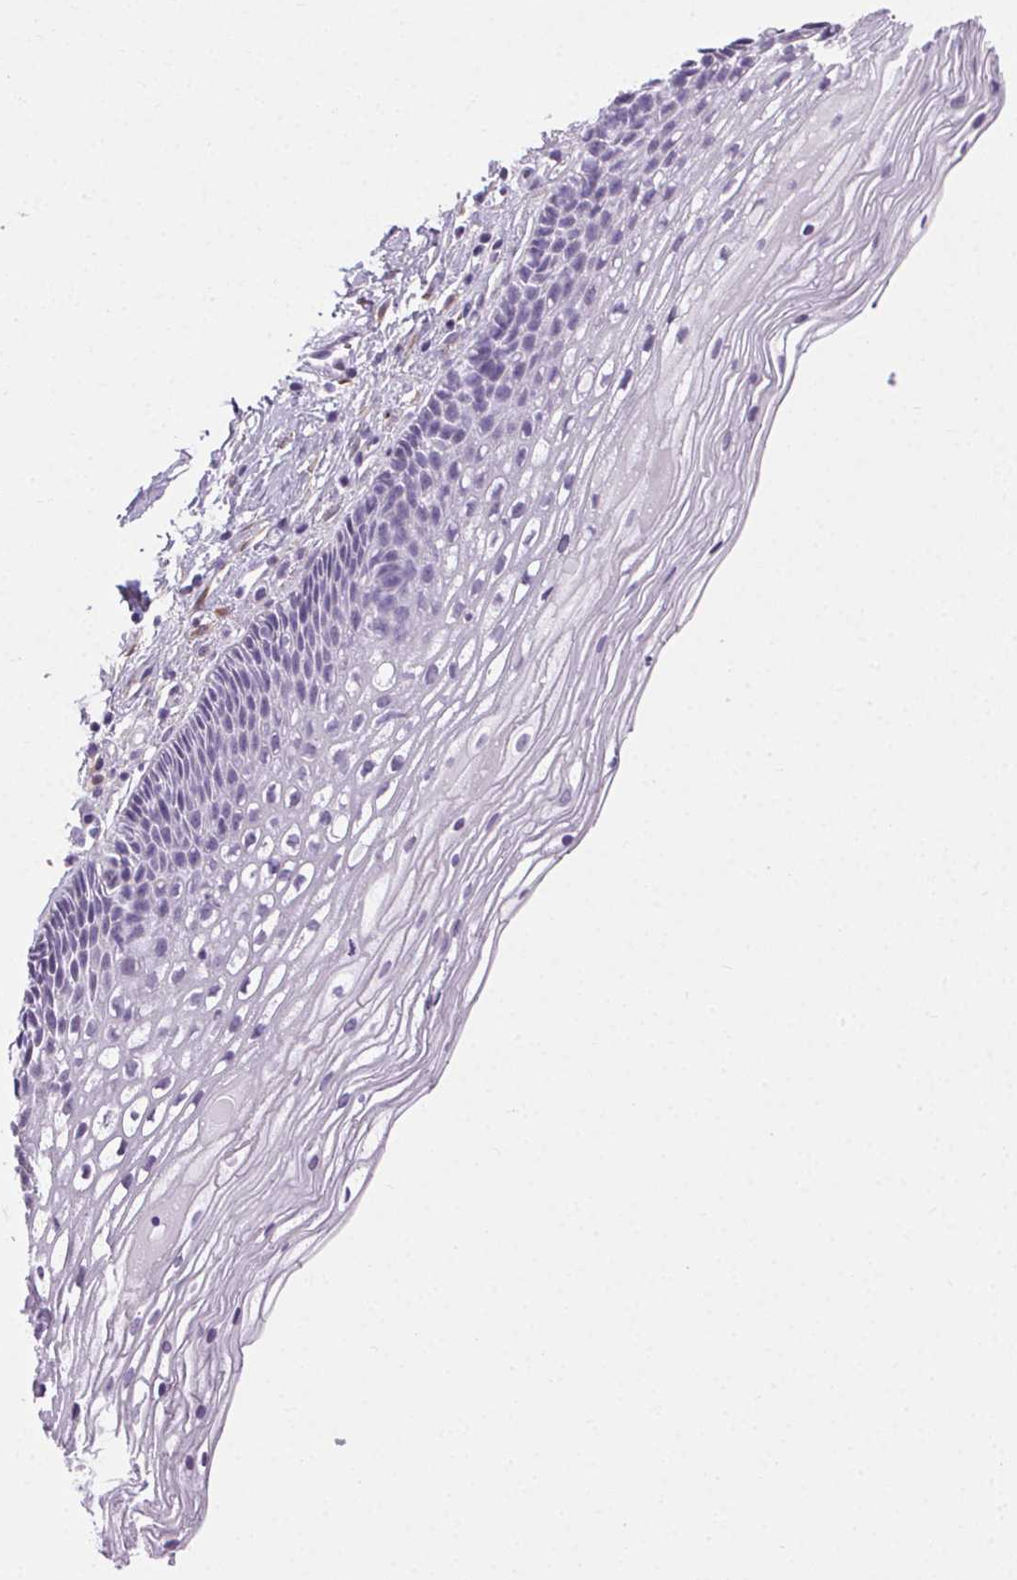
{"staining": {"intensity": "negative", "quantity": "none", "location": "none"}, "tissue": "cervix", "cell_type": "Glandular cells", "image_type": "normal", "snomed": [{"axis": "morphology", "description": "Normal tissue, NOS"}, {"axis": "topography", "description": "Cervix"}], "caption": "IHC of benign human cervix exhibits no expression in glandular cells. The staining was performed using DAB (3,3'-diaminobenzidine) to visualize the protein expression in brown, while the nuclei were stained in blue with hematoxylin (Magnification: 20x).", "gene": "CADPS", "patient": {"sex": "female", "age": 34}}